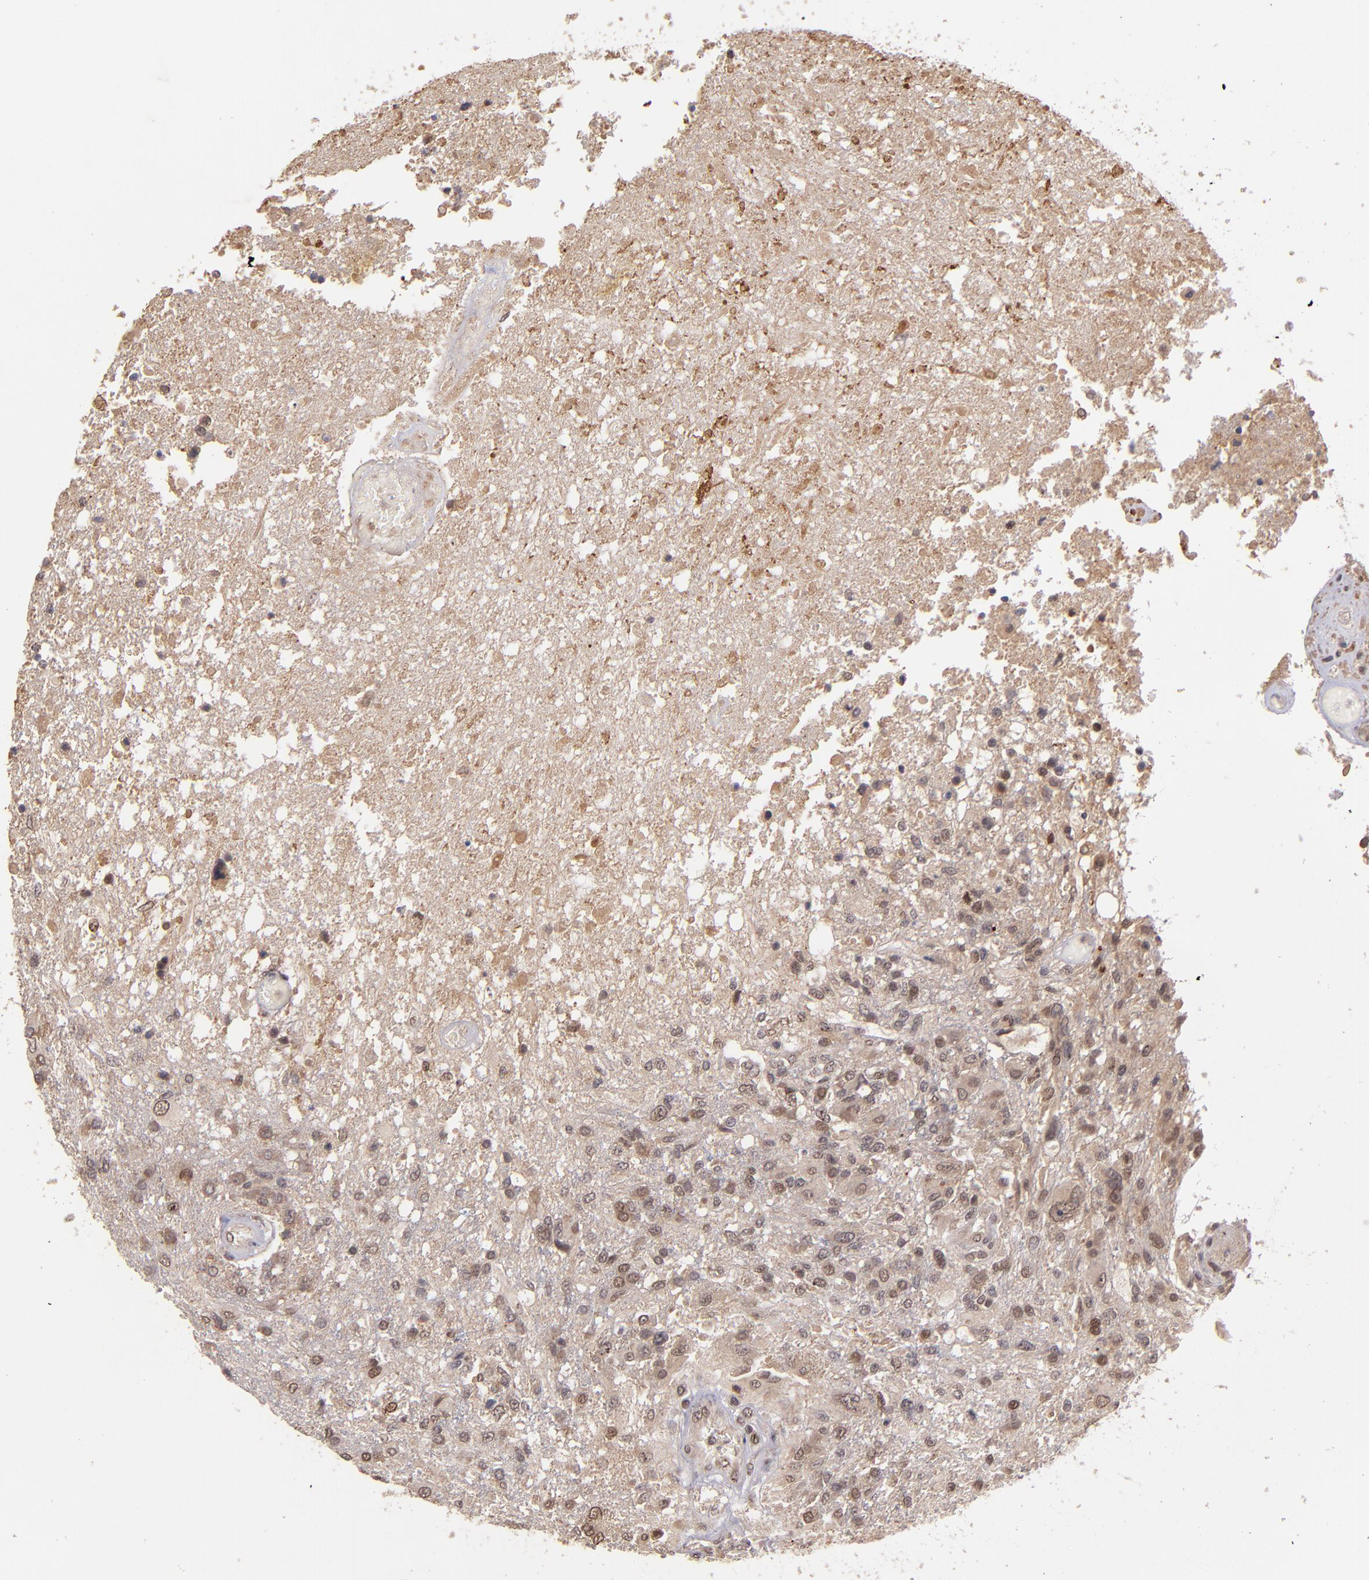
{"staining": {"intensity": "weak", "quantity": ">75%", "location": "nuclear"}, "tissue": "glioma", "cell_type": "Tumor cells", "image_type": "cancer", "snomed": [{"axis": "morphology", "description": "Glioma, malignant, High grade"}, {"axis": "topography", "description": "Cerebral cortex"}], "caption": "This histopathology image displays IHC staining of high-grade glioma (malignant), with low weak nuclear expression in about >75% of tumor cells.", "gene": "ABHD12B", "patient": {"sex": "male", "age": 79}}